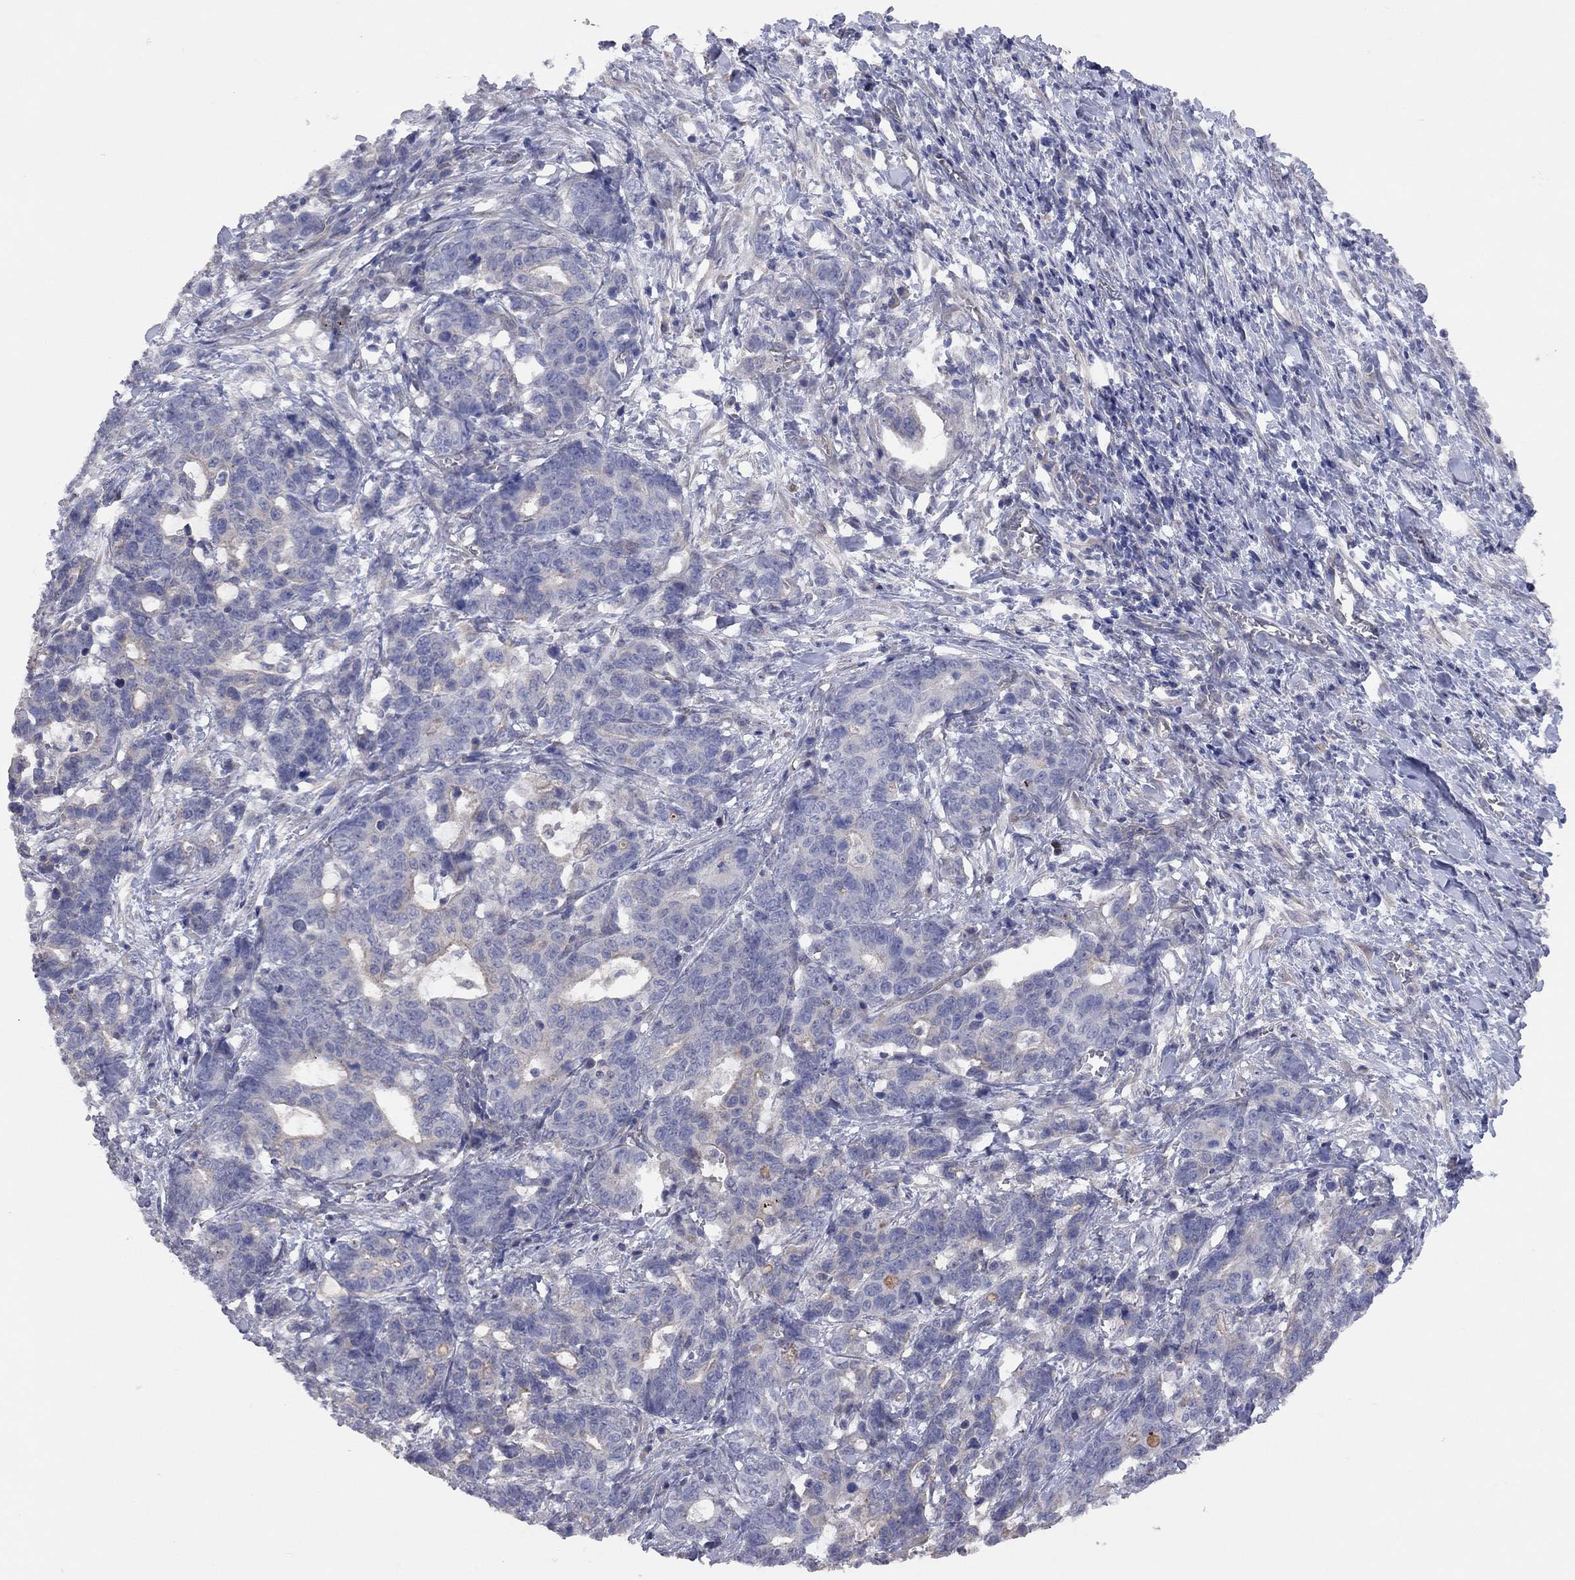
{"staining": {"intensity": "weak", "quantity": "<25%", "location": "cytoplasmic/membranous"}, "tissue": "stomach cancer", "cell_type": "Tumor cells", "image_type": "cancer", "snomed": [{"axis": "morphology", "description": "Normal tissue, NOS"}, {"axis": "morphology", "description": "Adenocarcinoma, NOS"}, {"axis": "topography", "description": "Stomach"}], "caption": "High magnification brightfield microscopy of stomach cancer stained with DAB (brown) and counterstained with hematoxylin (blue): tumor cells show no significant expression.", "gene": "KCNB1", "patient": {"sex": "female", "age": 64}}